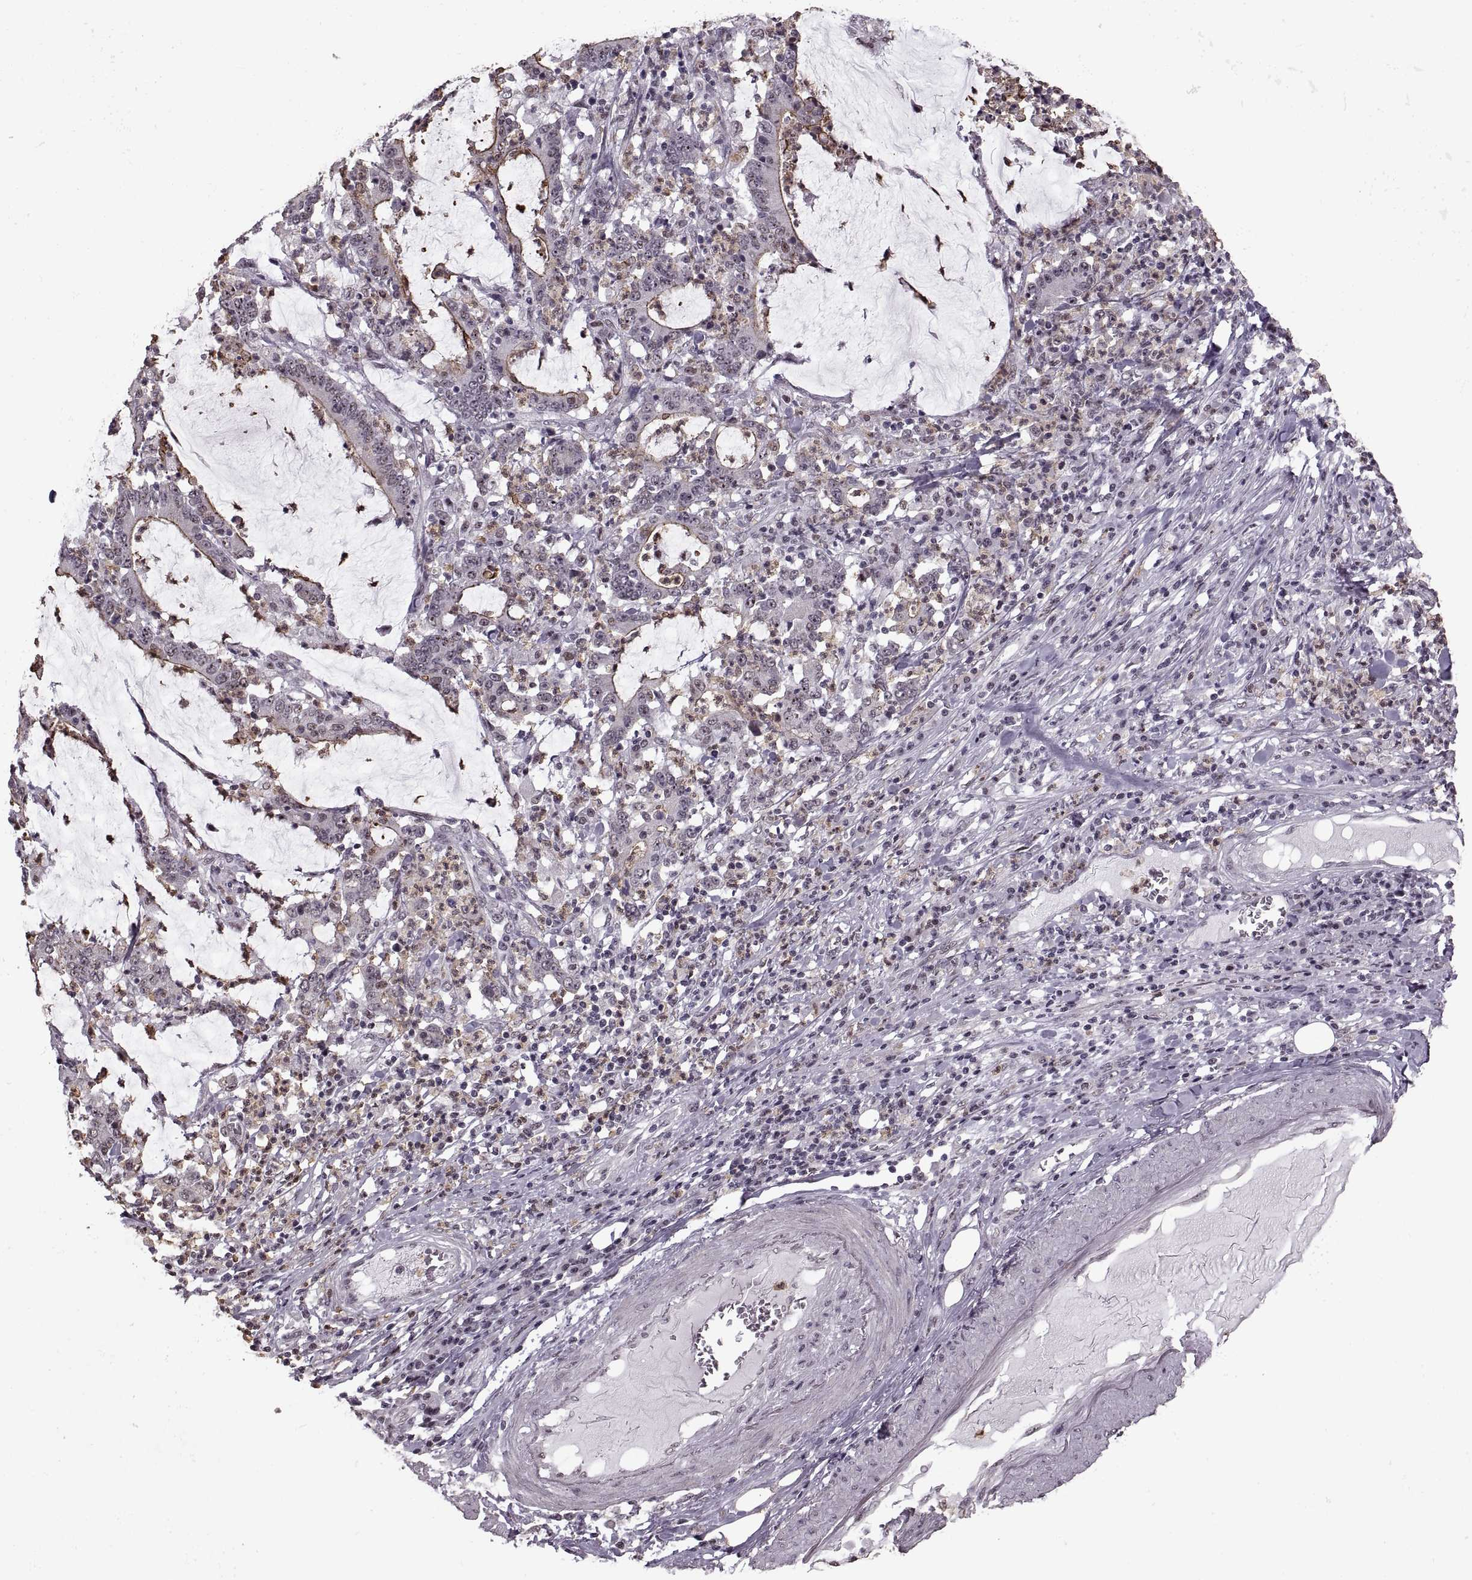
{"staining": {"intensity": "negative", "quantity": "none", "location": "none"}, "tissue": "stomach cancer", "cell_type": "Tumor cells", "image_type": "cancer", "snomed": [{"axis": "morphology", "description": "Adenocarcinoma, NOS"}, {"axis": "topography", "description": "Stomach, upper"}], "caption": "Tumor cells show no significant positivity in stomach adenocarcinoma.", "gene": "PALS1", "patient": {"sex": "male", "age": 68}}